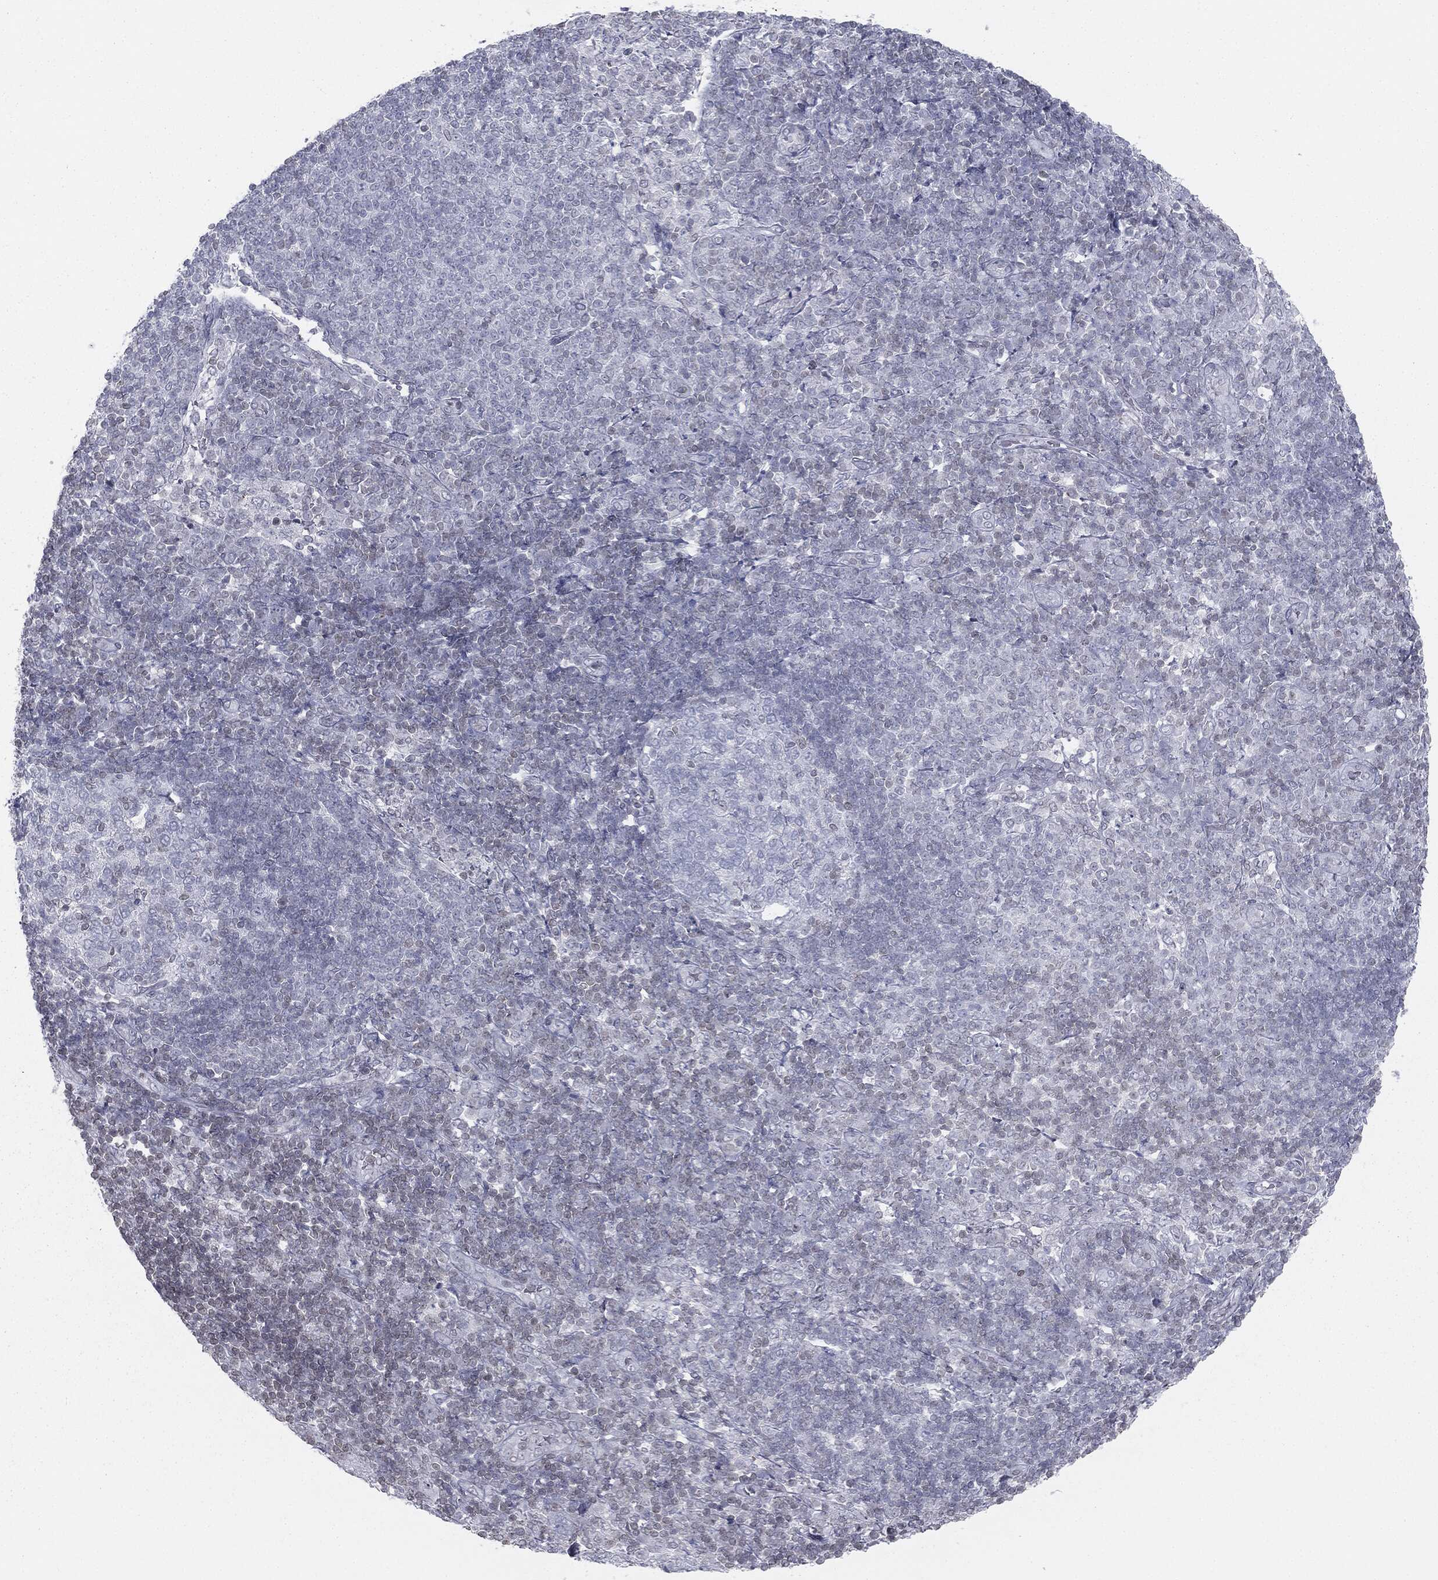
{"staining": {"intensity": "negative", "quantity": "none", "location": "none"}, "tissue": "pancreatic cancer", "cell_type": "Tumor cells", "image_type": "cancer", "snomed": [{"axis": "morphology", "description": "Adenocarcinoma, NOS"}, {"axis": "topography", "description": "Pancreas"}], "caption": "Tumor cells show no significant protein staining in pancreatic adenocarcinoma.", "gene": "ALDOB", "patient": {"sex": "male", "age": 68}}